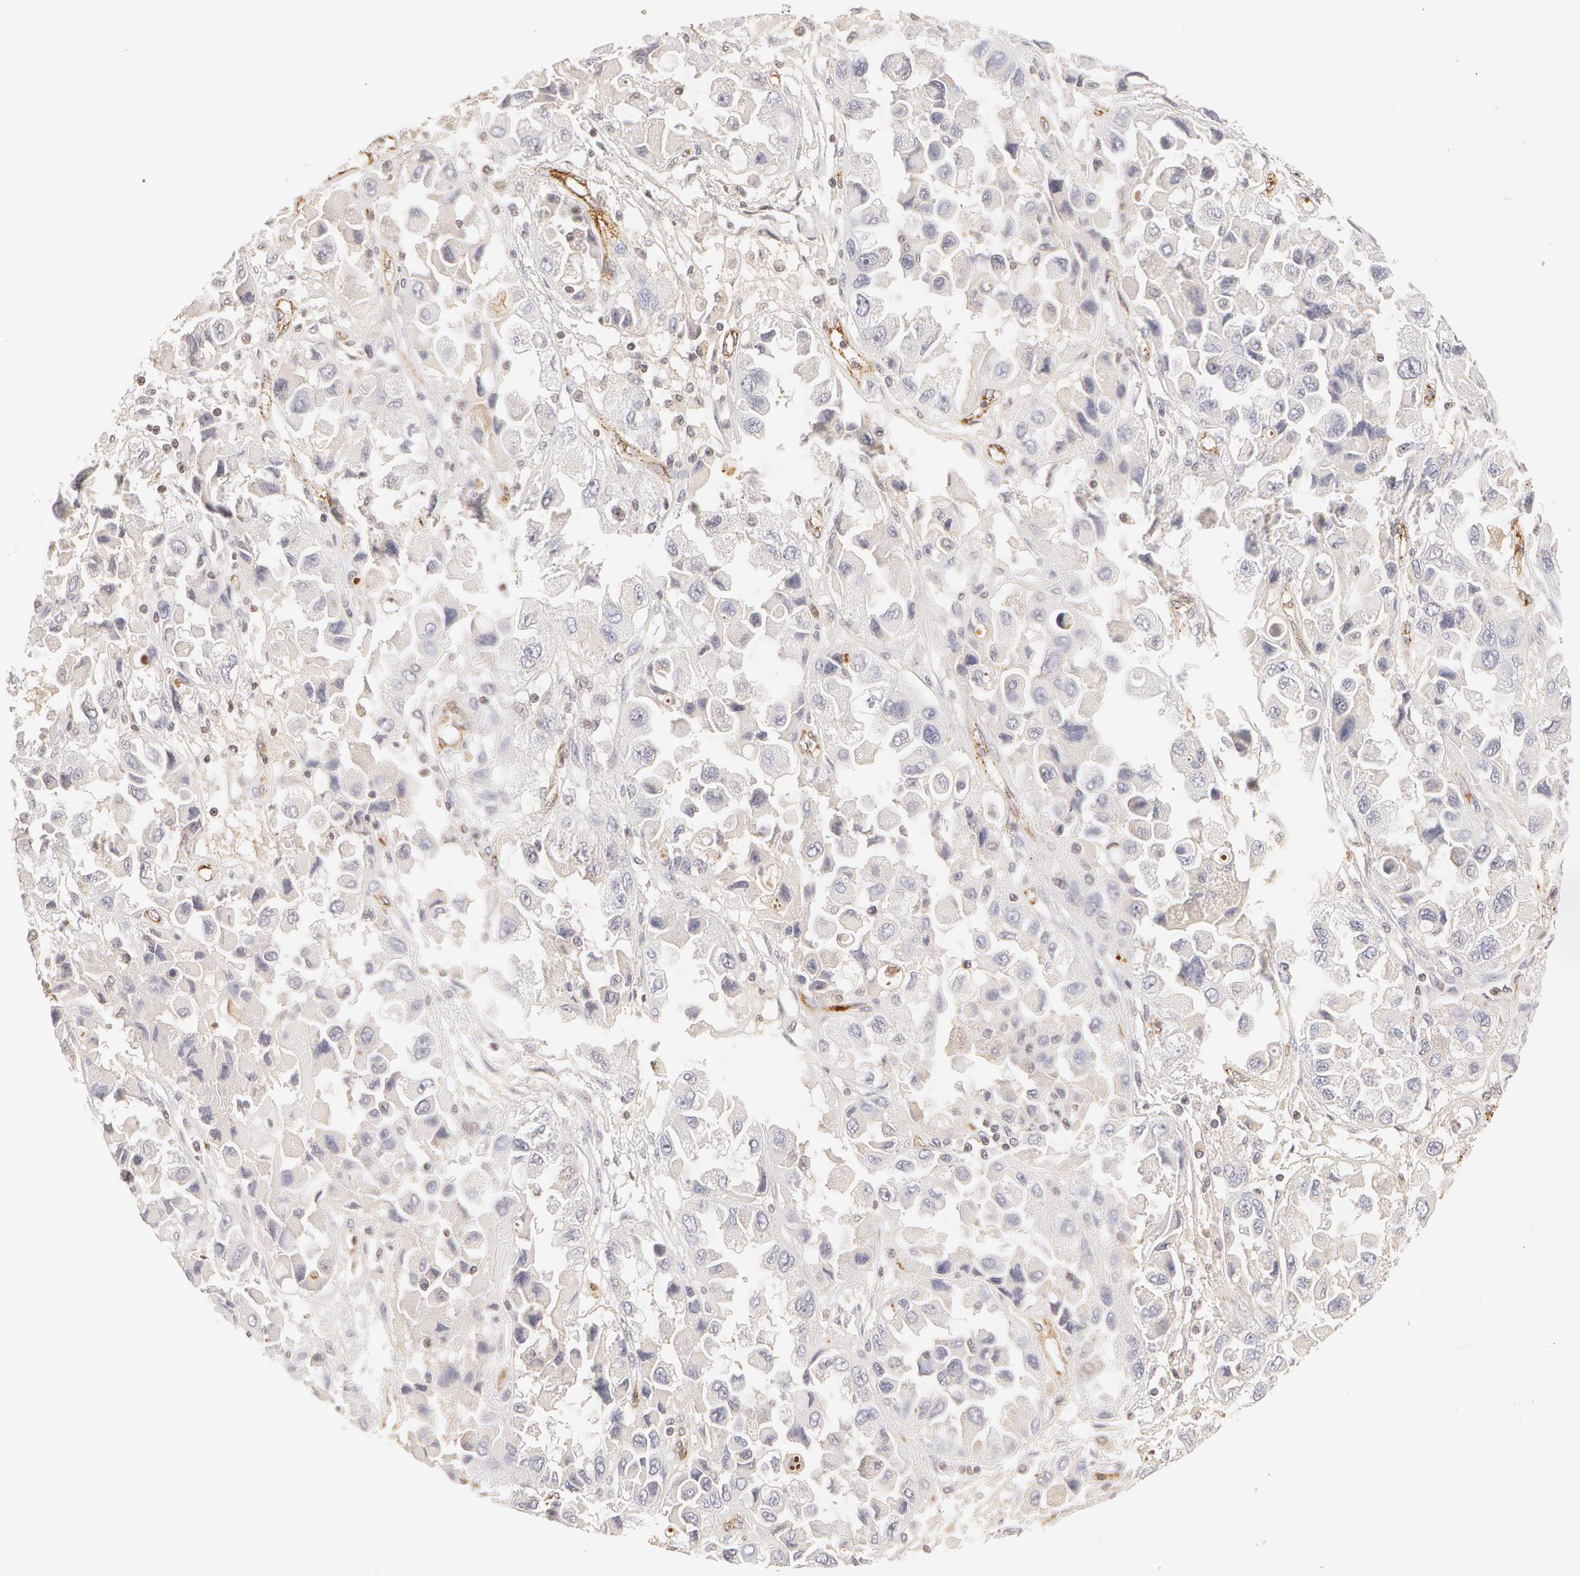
{"staining": {"intensity": "negative", "quantity": "none", "location": "none"}, "tissue": "ovarian cancer", "cell_type": "Tumor cells", "image_type": "cancer", "snomed": [{"axis": "morphology", "description": "Cystadenocarcinoma, serous, NOS"}, {"axis": "topography", "description": "Ovary"}], "caption": "This is an immunohistochemistry histopathology image of serous cystadenocarcinoma (ovarian). There is no staining in tumor cells.", "gene": "VWF", "patient": {"sex": "female", "age": 84}}